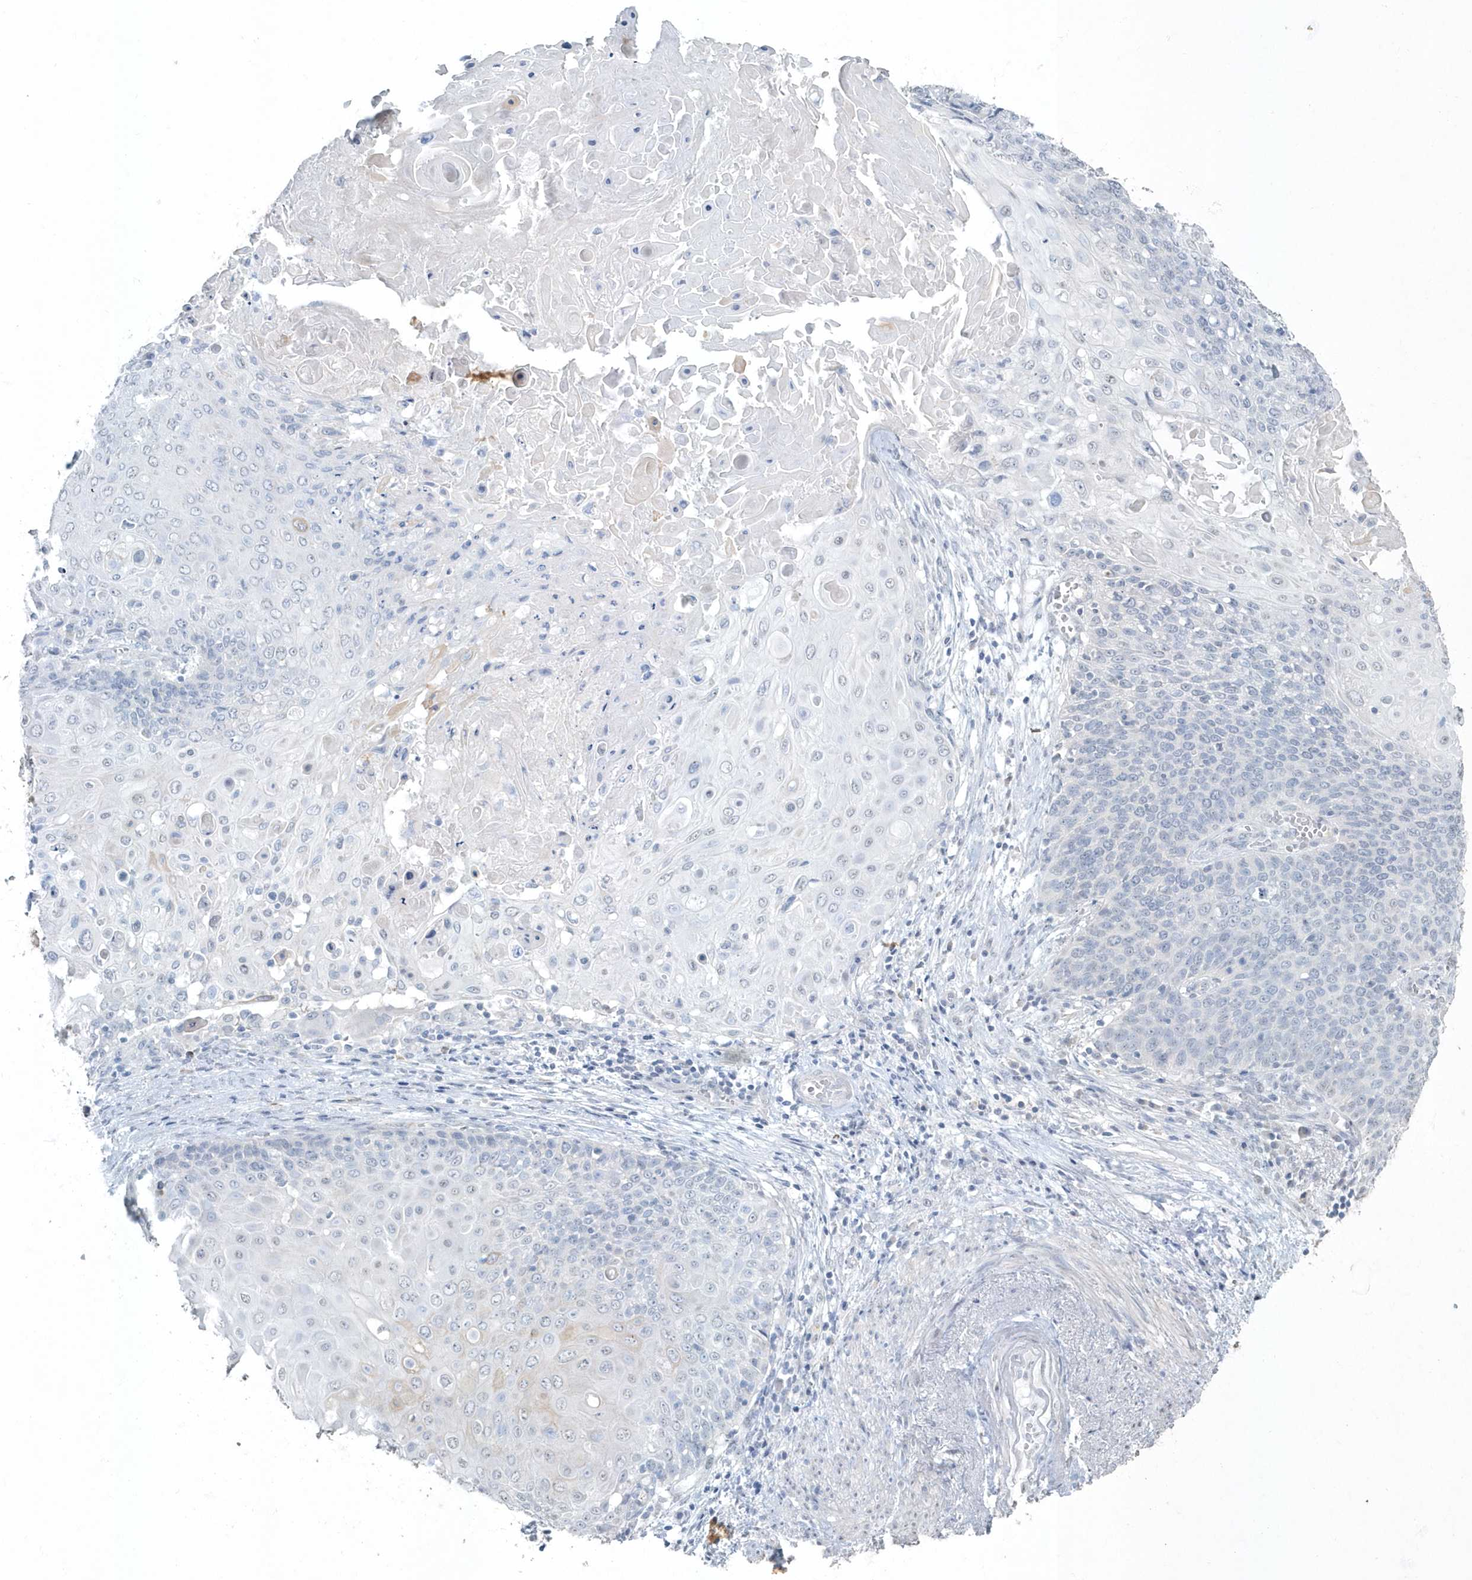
{"staining": {"intensity": "negative", "quantity": "none", "location": "none"}, "tissue": "cervical cancer", "cell_type": "Tumor cells", "image_type": "cancer", "snomed": [{"axis": "morphology", "description": "Squamous cell carcinoma, NOS"}, {"axis": "topography", "description": "Cervix"}], "caption": "Protein analysis of cervical squamous cell carcinoma reveals no significant expression in tumor cells.", "gene": "MYOT", "patient": {"sex": "female", "age": 39}}